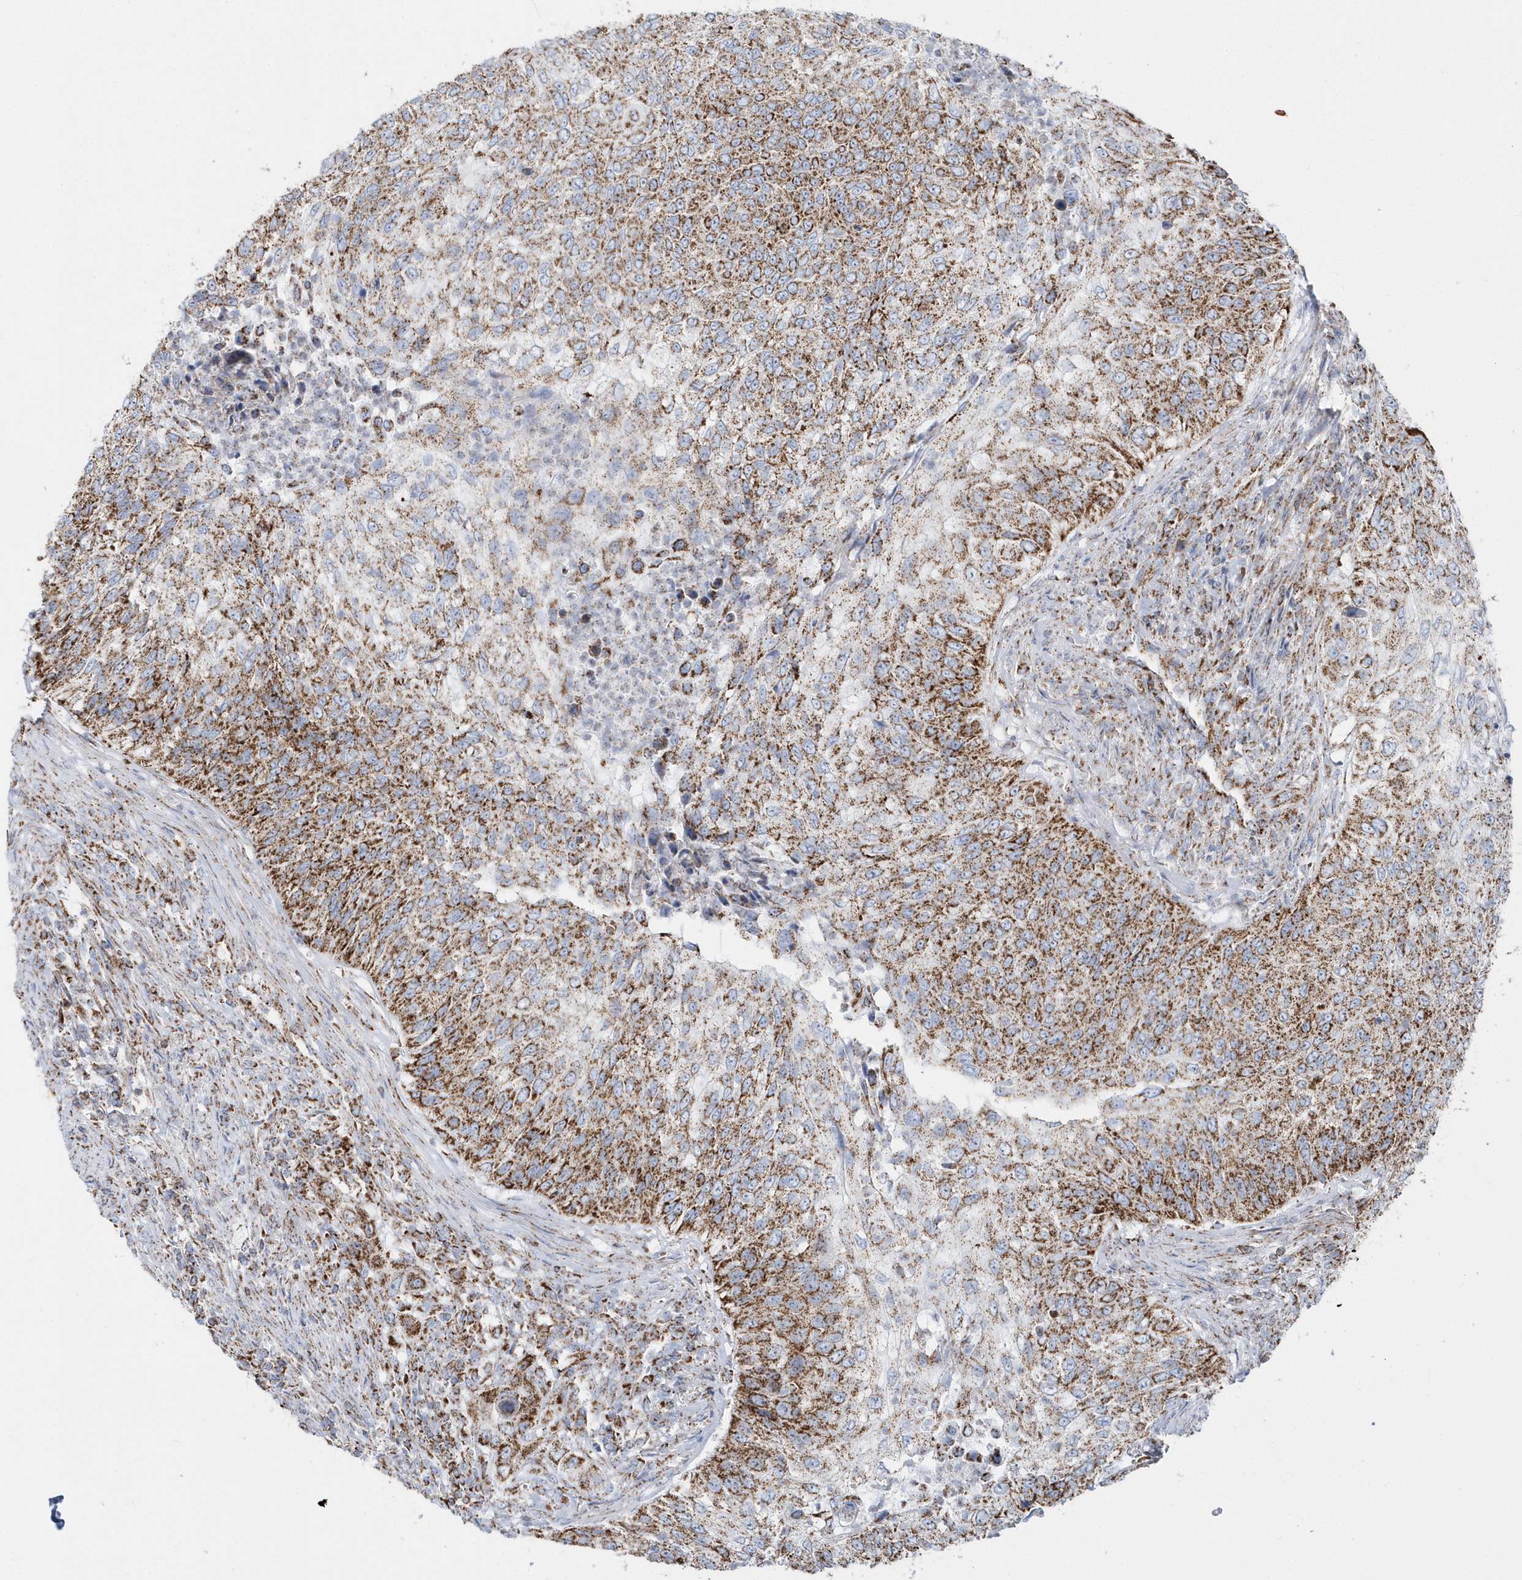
{"staining": {"intensity": "moderate", "quantity": ">75%", "location": "cytoplasmic/membranous"}, "tissue": "urothelial cancer", "cell_type": "Tumor cells", "image_type": "cancer", "snomed": [{"axis": "morphology", "description": "Urothelial carcinoma, High grade"}, {"axis": "topography", "description": "Urinary bladder"}], "caption": "Urothelial cancer stained with a brown dye reveals moderate cytoplasmic/membranous positive expression in about >75% of tumor cells.", "gene": "TMCO6", "patient": {"sex": "female", "age": 60}}